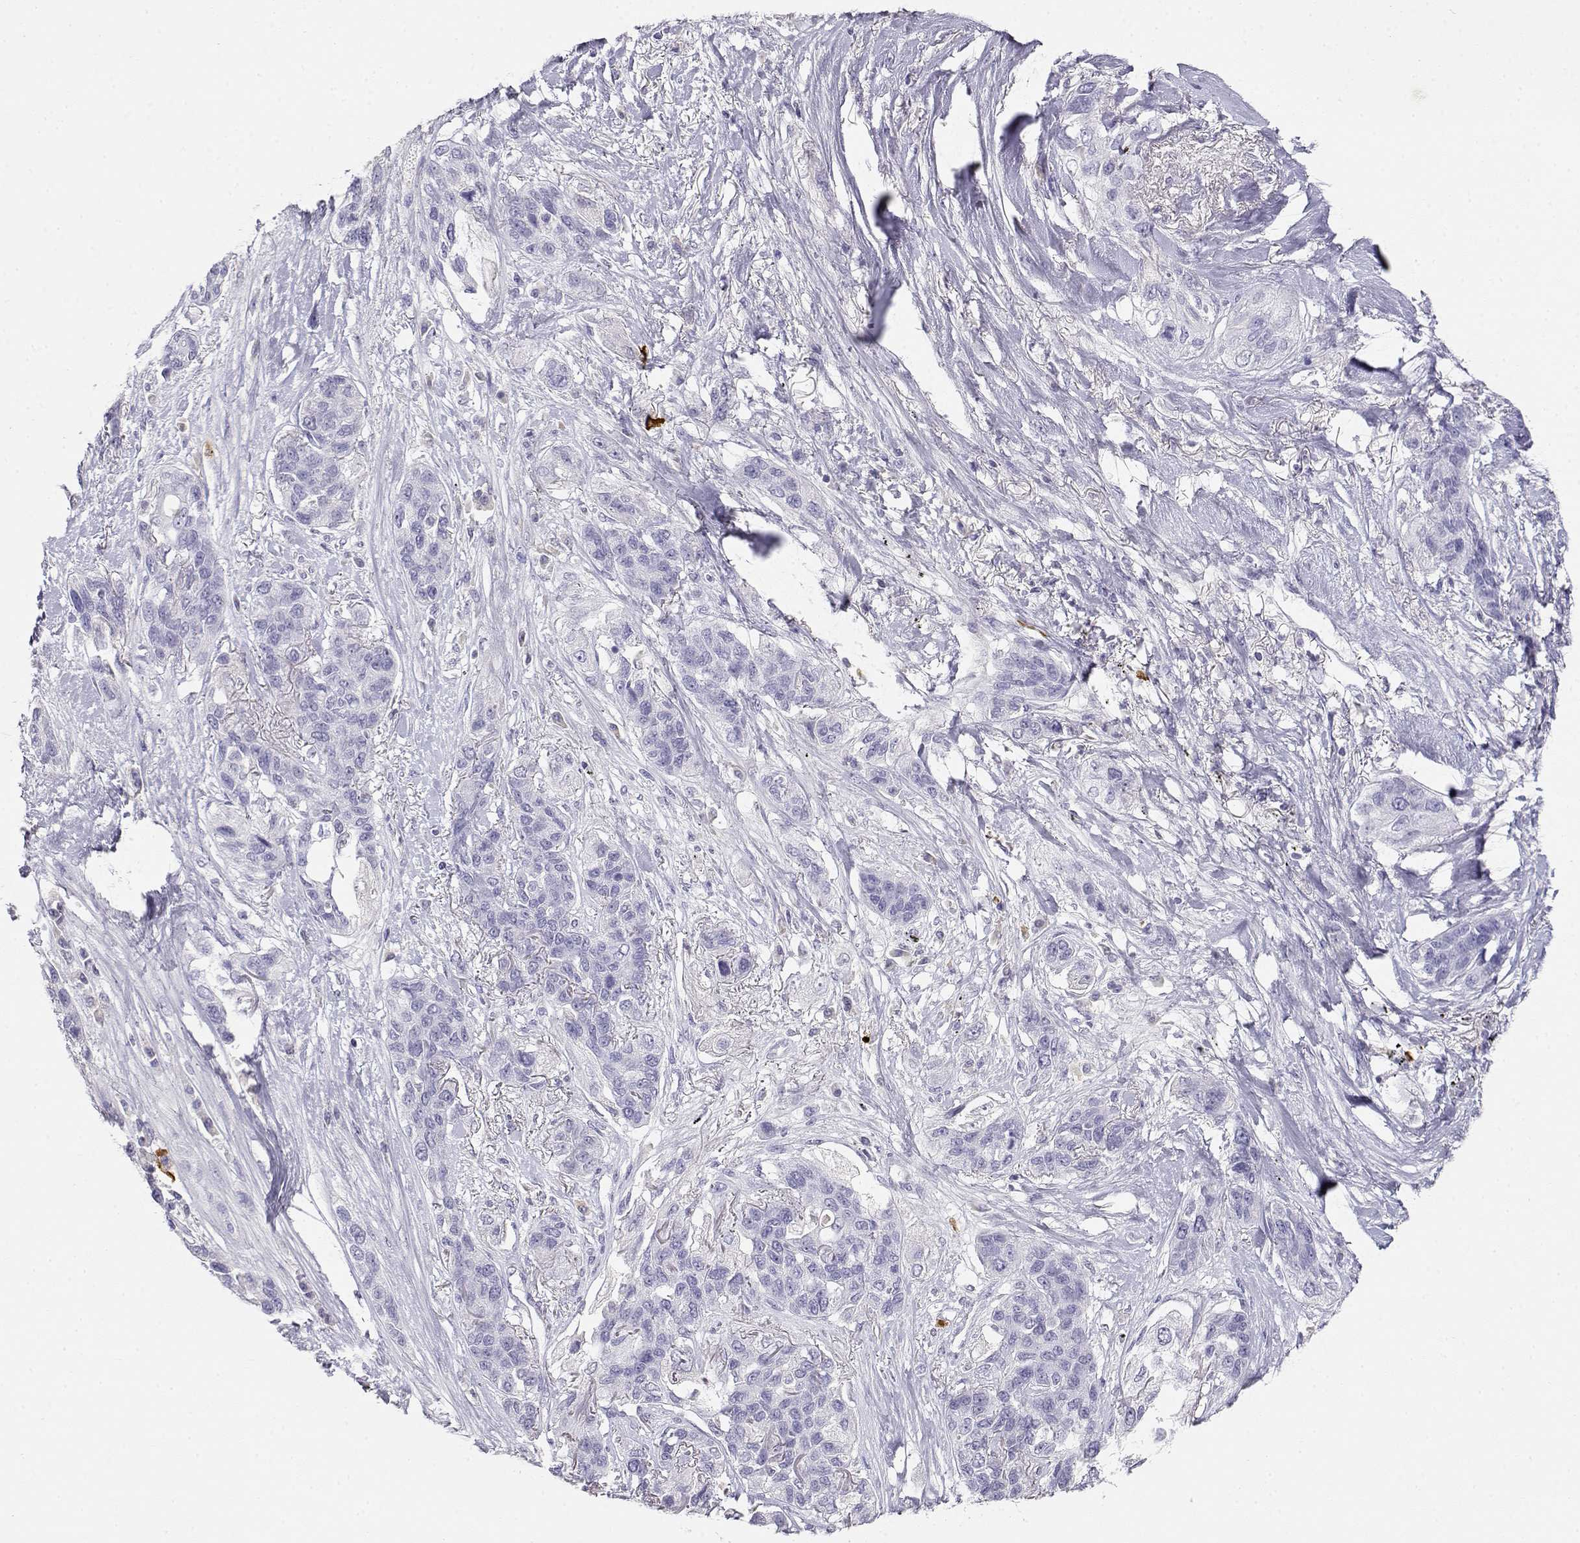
{"staining": {"intensity": "negative", "quantity": "none", "location": "none"}, "tissue": "lung cancer", "cell_type": "Tumor cells", "image_type": "cancer", "snomed": [{"axis": "morphology", "description": "Squamous cell carcinoma, NOS"}, {"axis": "topography", "description": "Lung"}], "caption": "There is no significant expression in tumor cells of lung cancer (squamous cell carcinoma).", "gene": "GPR174", "patient": {"sex": "female", "age": 70}}